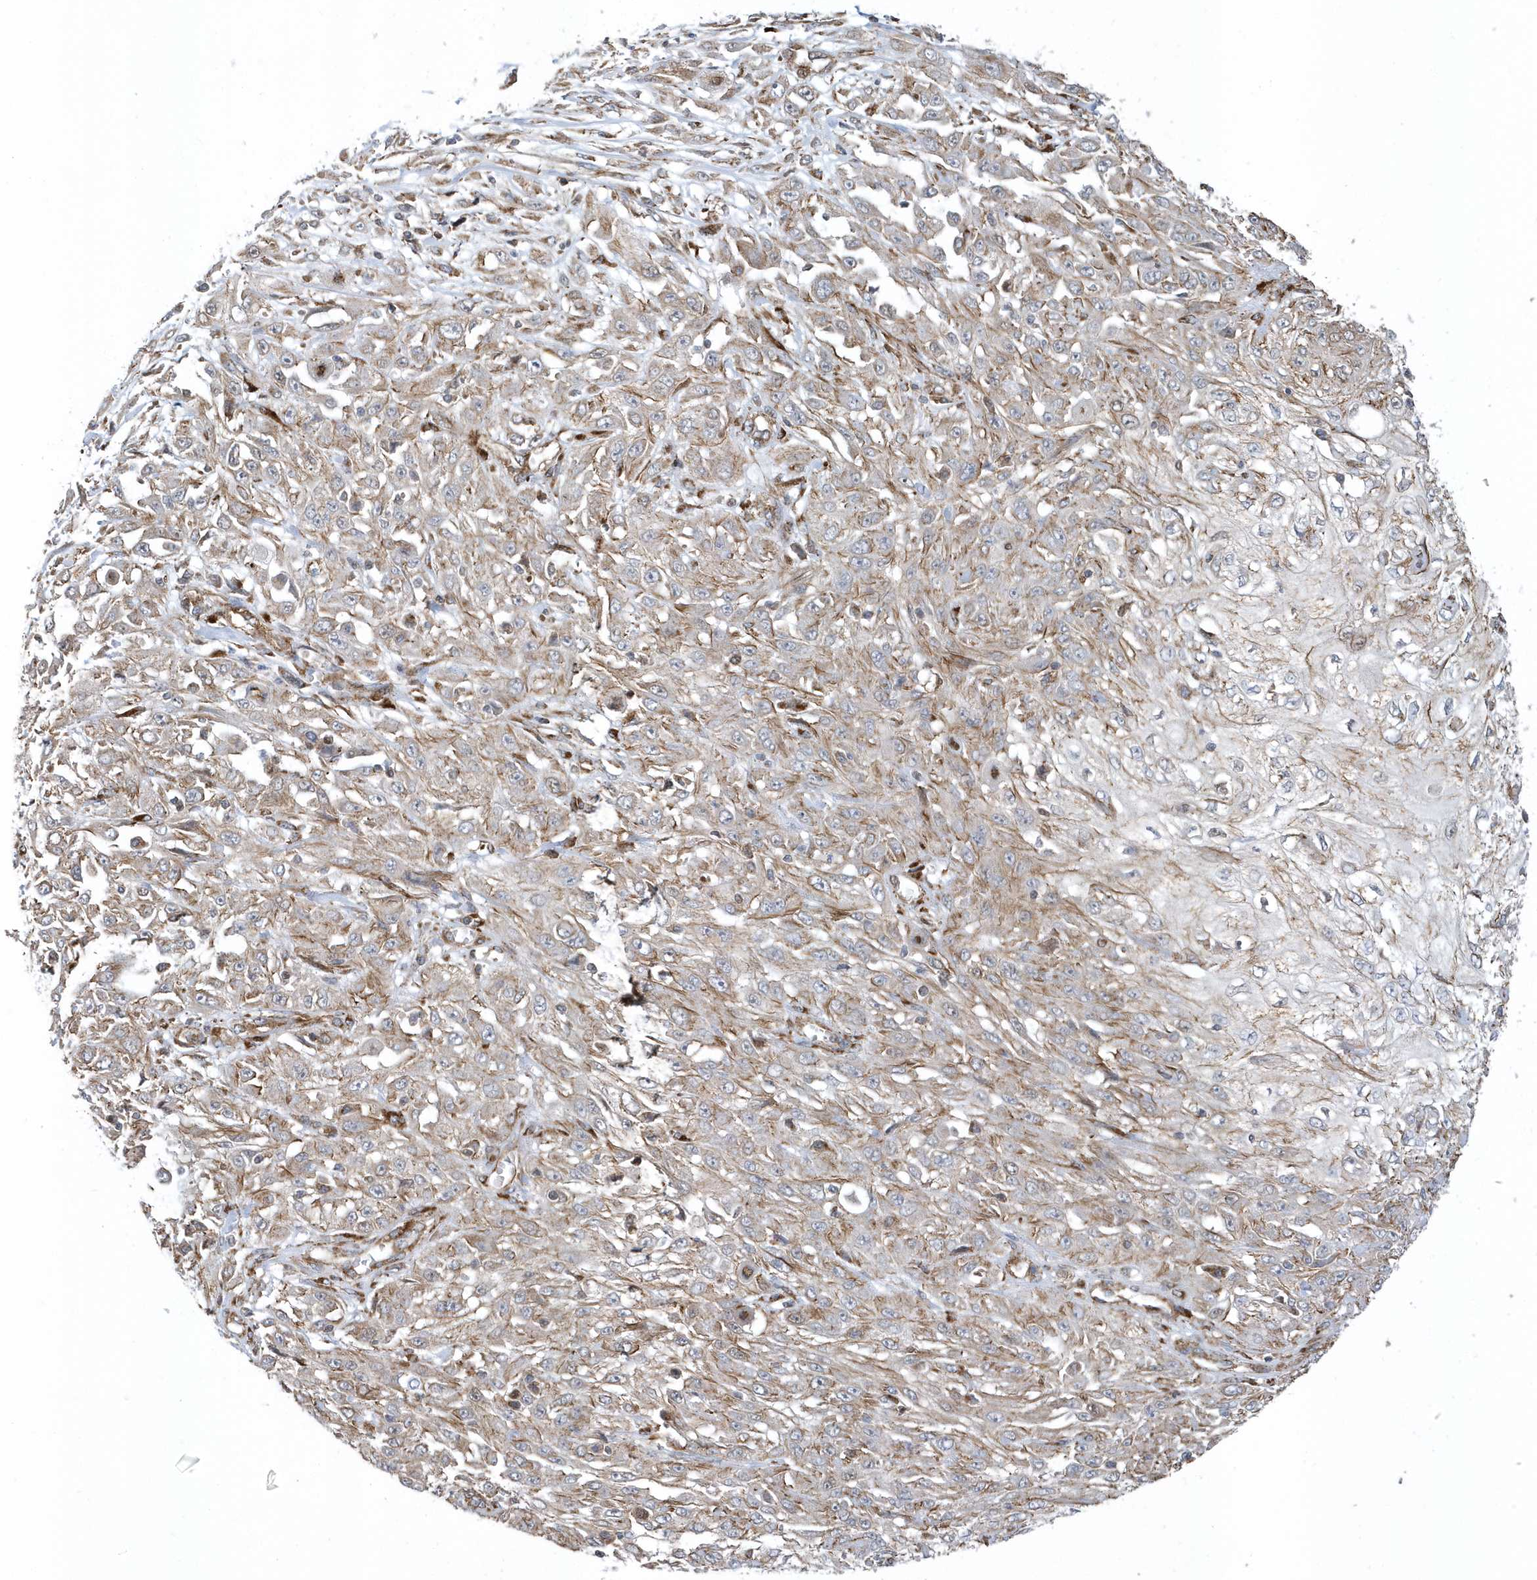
{"staining": {"intensity": "weak", "quantity": "25%-75%", "location": "cytoplasmic/membranous"}, "tissue": "skin cancer", "cell_type": "Tumor cells", "image_type": "cancer", "snomed": [{"axis": "morphology", "description": "Squamous cell carcinoma, NOS"}, {"axis": "morphology", "description": "Squamous cell carcinoma, metastatic, NOS"}, {"axis": "topography", "description": "Skin"}, {"axis": "topography", "description": "Lymph node"}], "caption": "This histopathology image reveals immunohistochemistry staining of human skin cancer (metastatic squamous cell carcinoma), with low weak cytoplasmic/membranous staining in approximately 25%-75% of tumor cells.", "gene": "HRH4", "patient": {"sex": "male", "age": 75}}